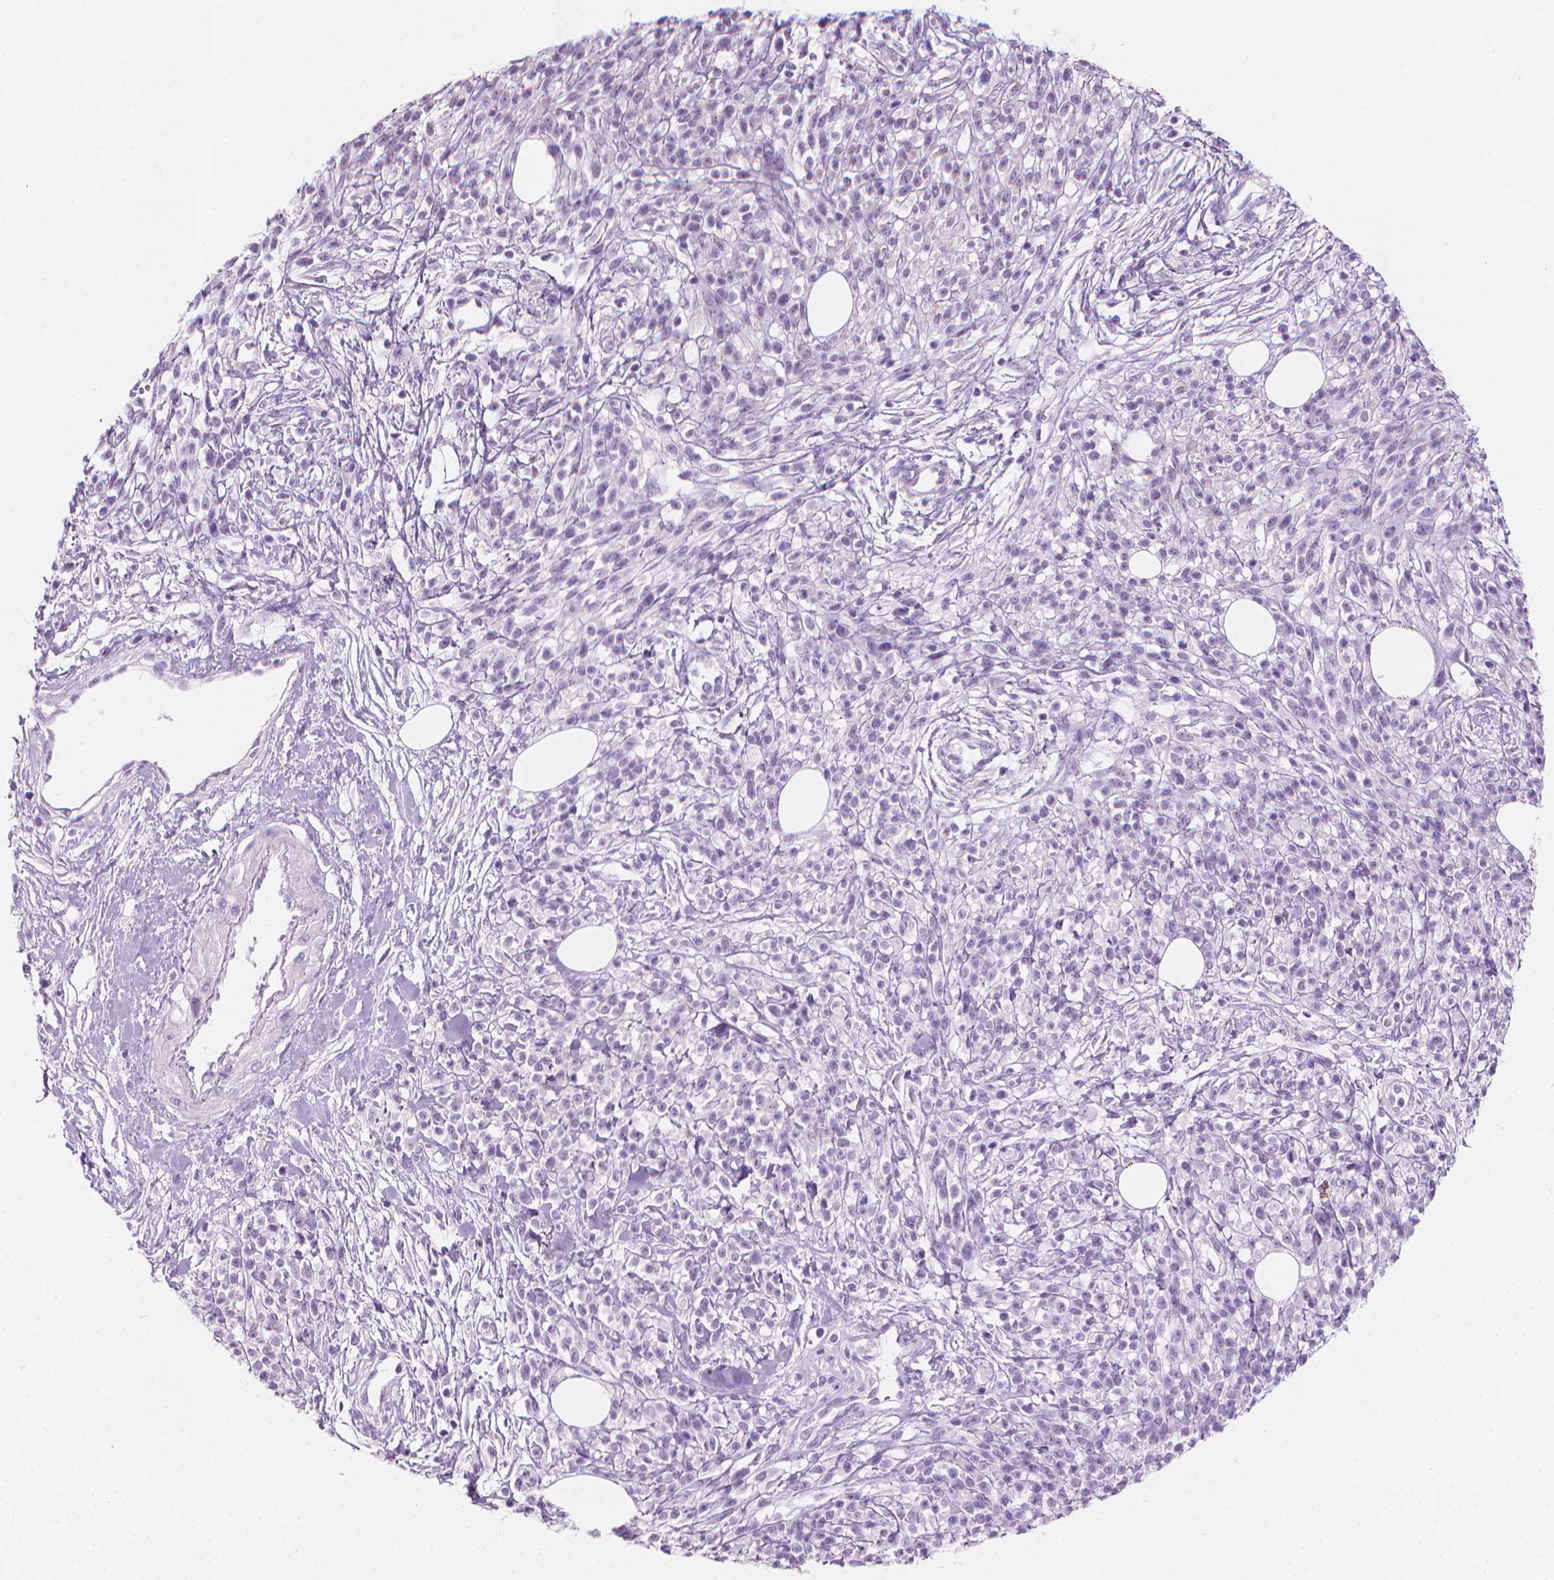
{"staining": {"intensity": "negative", "quantity": "none", "location": "none"}, "tissue": "melanoma", "cell_type": "Tumor cells", "image_type": "cancer", "snomed": [{"axis": "morphology", "description": "Malignant melanoma, NOS"}, {"axis": "topography", "description": "Skin"}, {"axis": "topography", "description": "Skin of trunk"}], "caption": "DAB (3,3'-diaminobenzidine) immunohistochemical staining of human melanoma shows no significant staining in tumor cells.", "gene": "TTC29", "patient": {"sex": "male", "age": 74}}